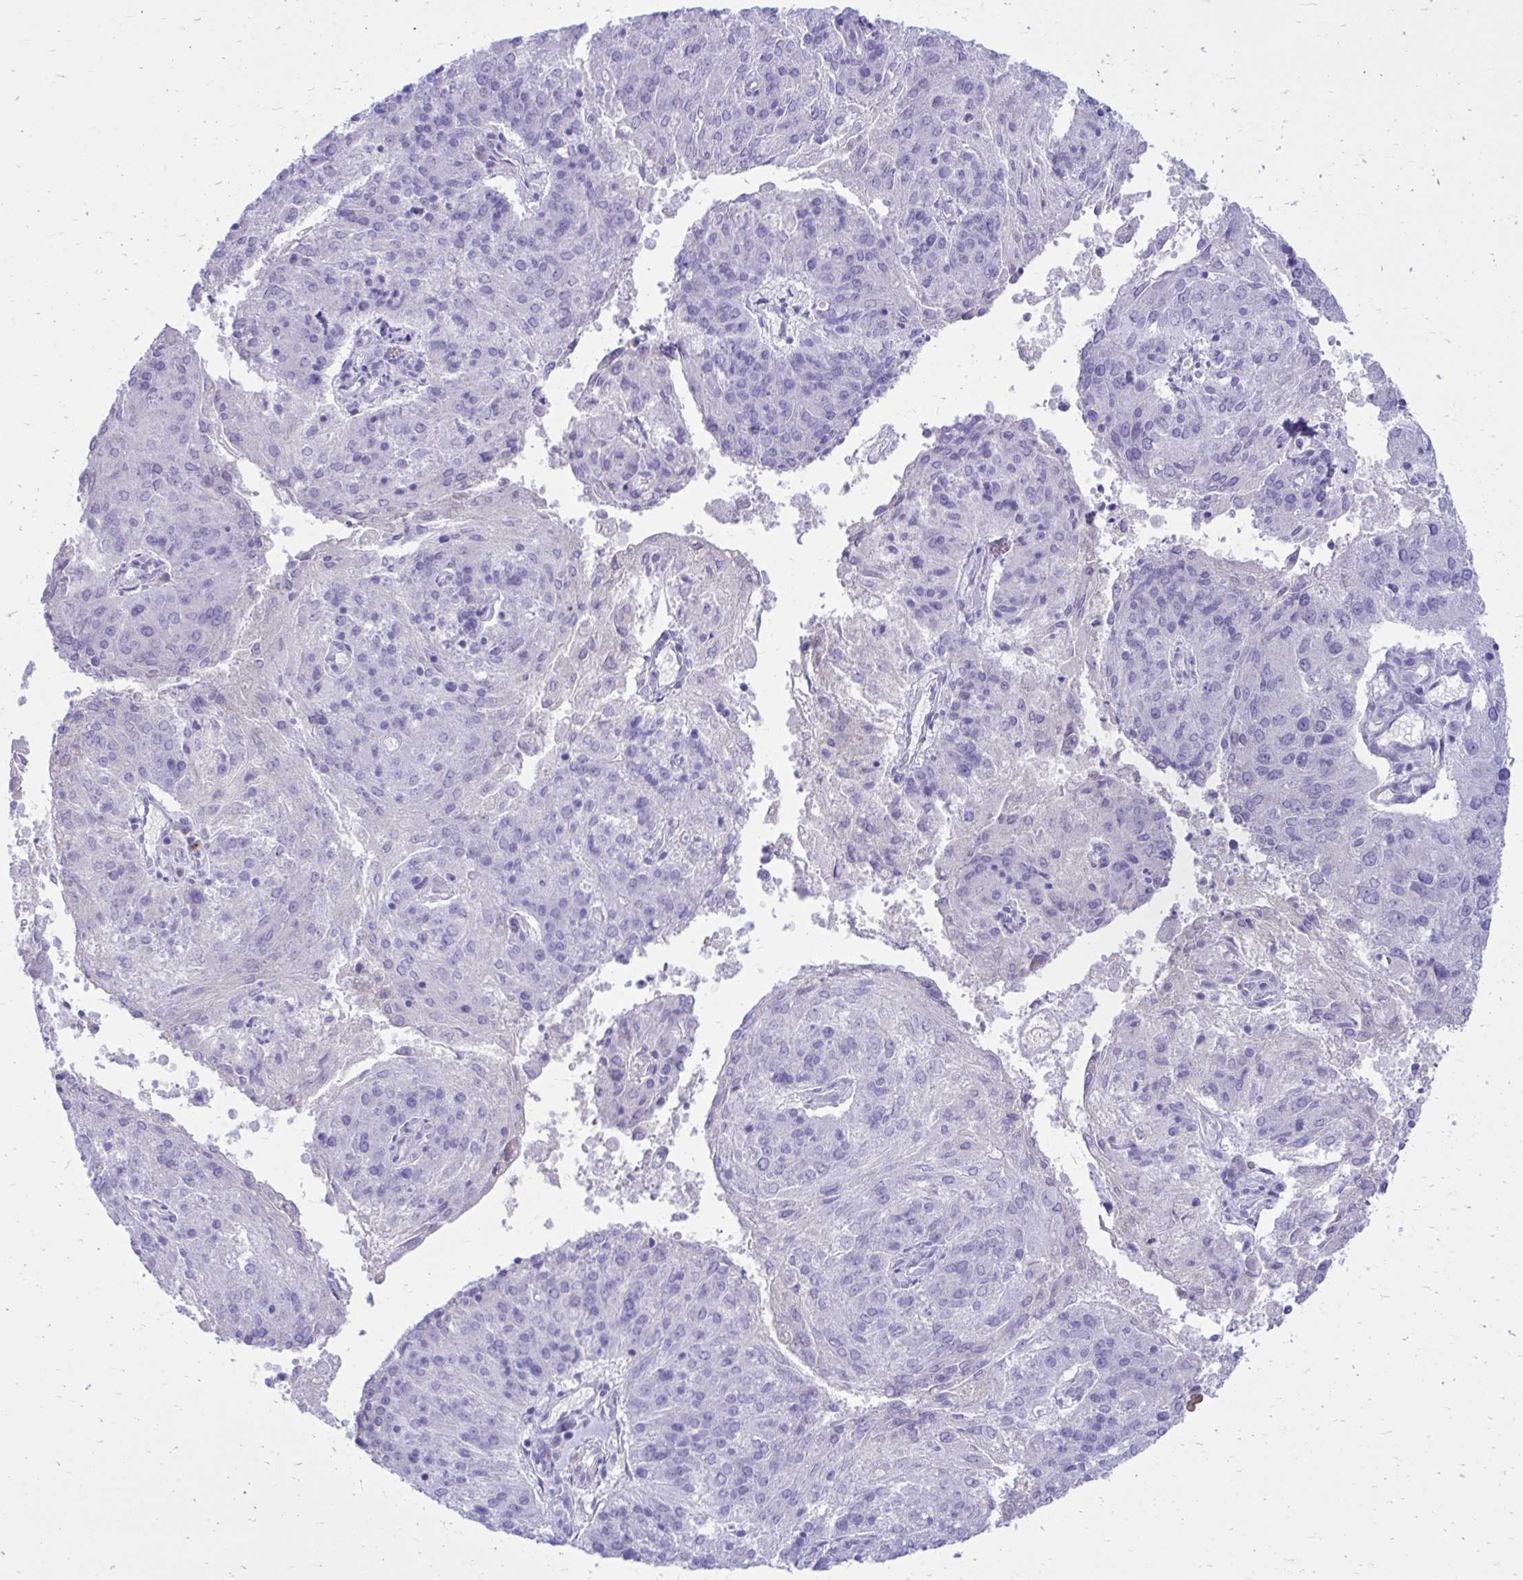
{"staining": {"intensity": "negative", "quantity": "none", "location": "none"}, "tissue": "endometrial cancer", "cell_type": "Tumor cells", "image_type": "cancer", "snomed": [{"axis": "morphology", "description": "Adenocarcinoma, NOS"}, {"axis": "topography", "description": "Endometrium"}], "caption": "Immunohistochemical staining of endometrial cancer reveals no significant staining in tumor cells.", "gene": "ANKDD1B", "patient": {"sex": "female", "age": 82}}